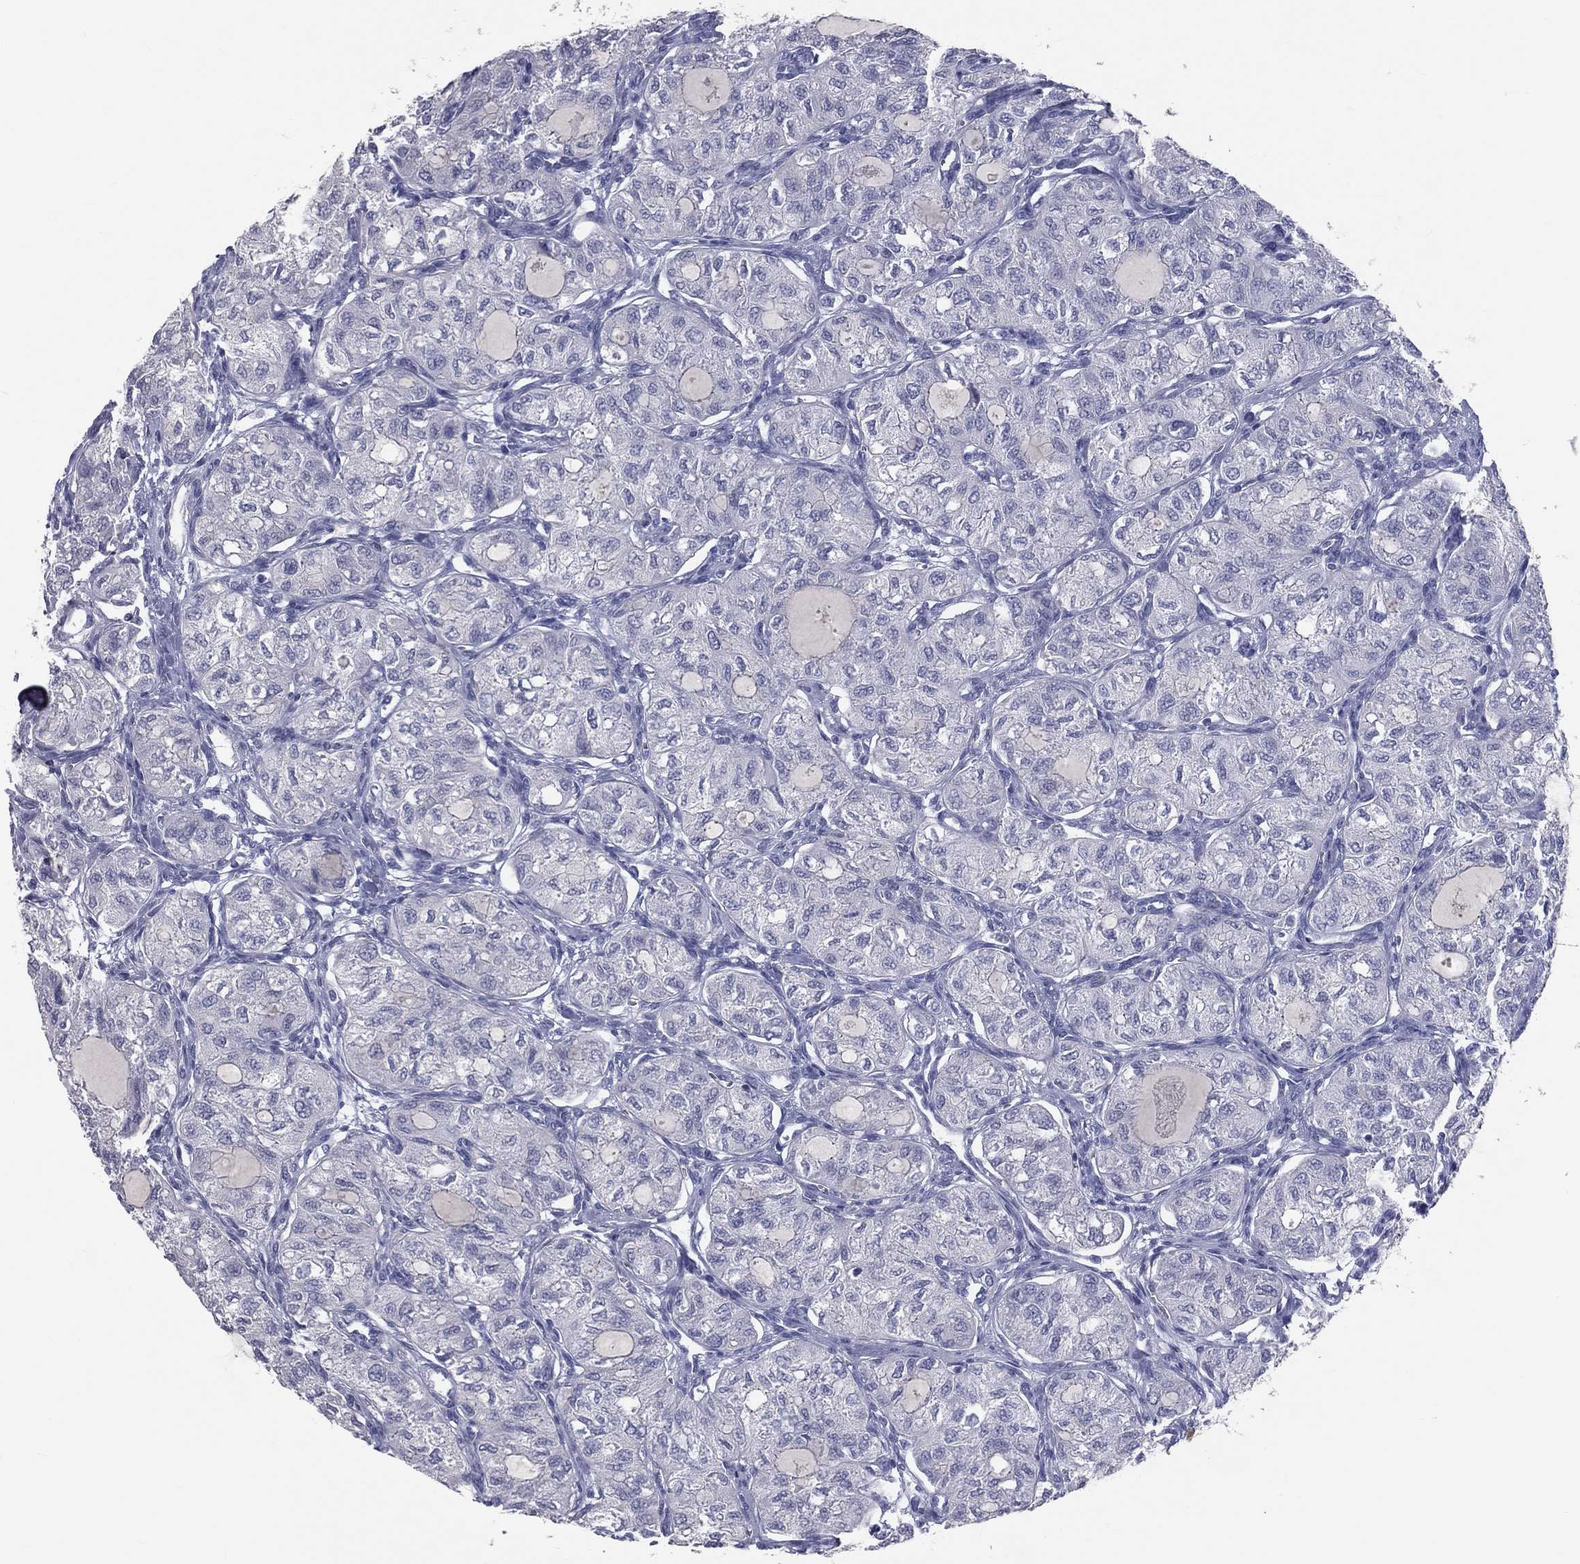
{"staining": {"intensity": "negative", "quantity": "none", "location": "none"}, "tissue": "thyroid cancer", "cell_type": "Tumor cells", "image_type": "cancer", "snomed": [{"axis": "morphology", "description": "Follicular adenoma carcinoma, NOS"}, {"axis": "topography", "description": "Thyroid gland"}], "caption": "The immunohistochemistry (IHC) micrograph has no significant expression in tumor cells of follicular adenoma carcinoma (thyroid) tissue.", "gene": "TFPI2", "patient": {"sex": "male", "age": 75}}